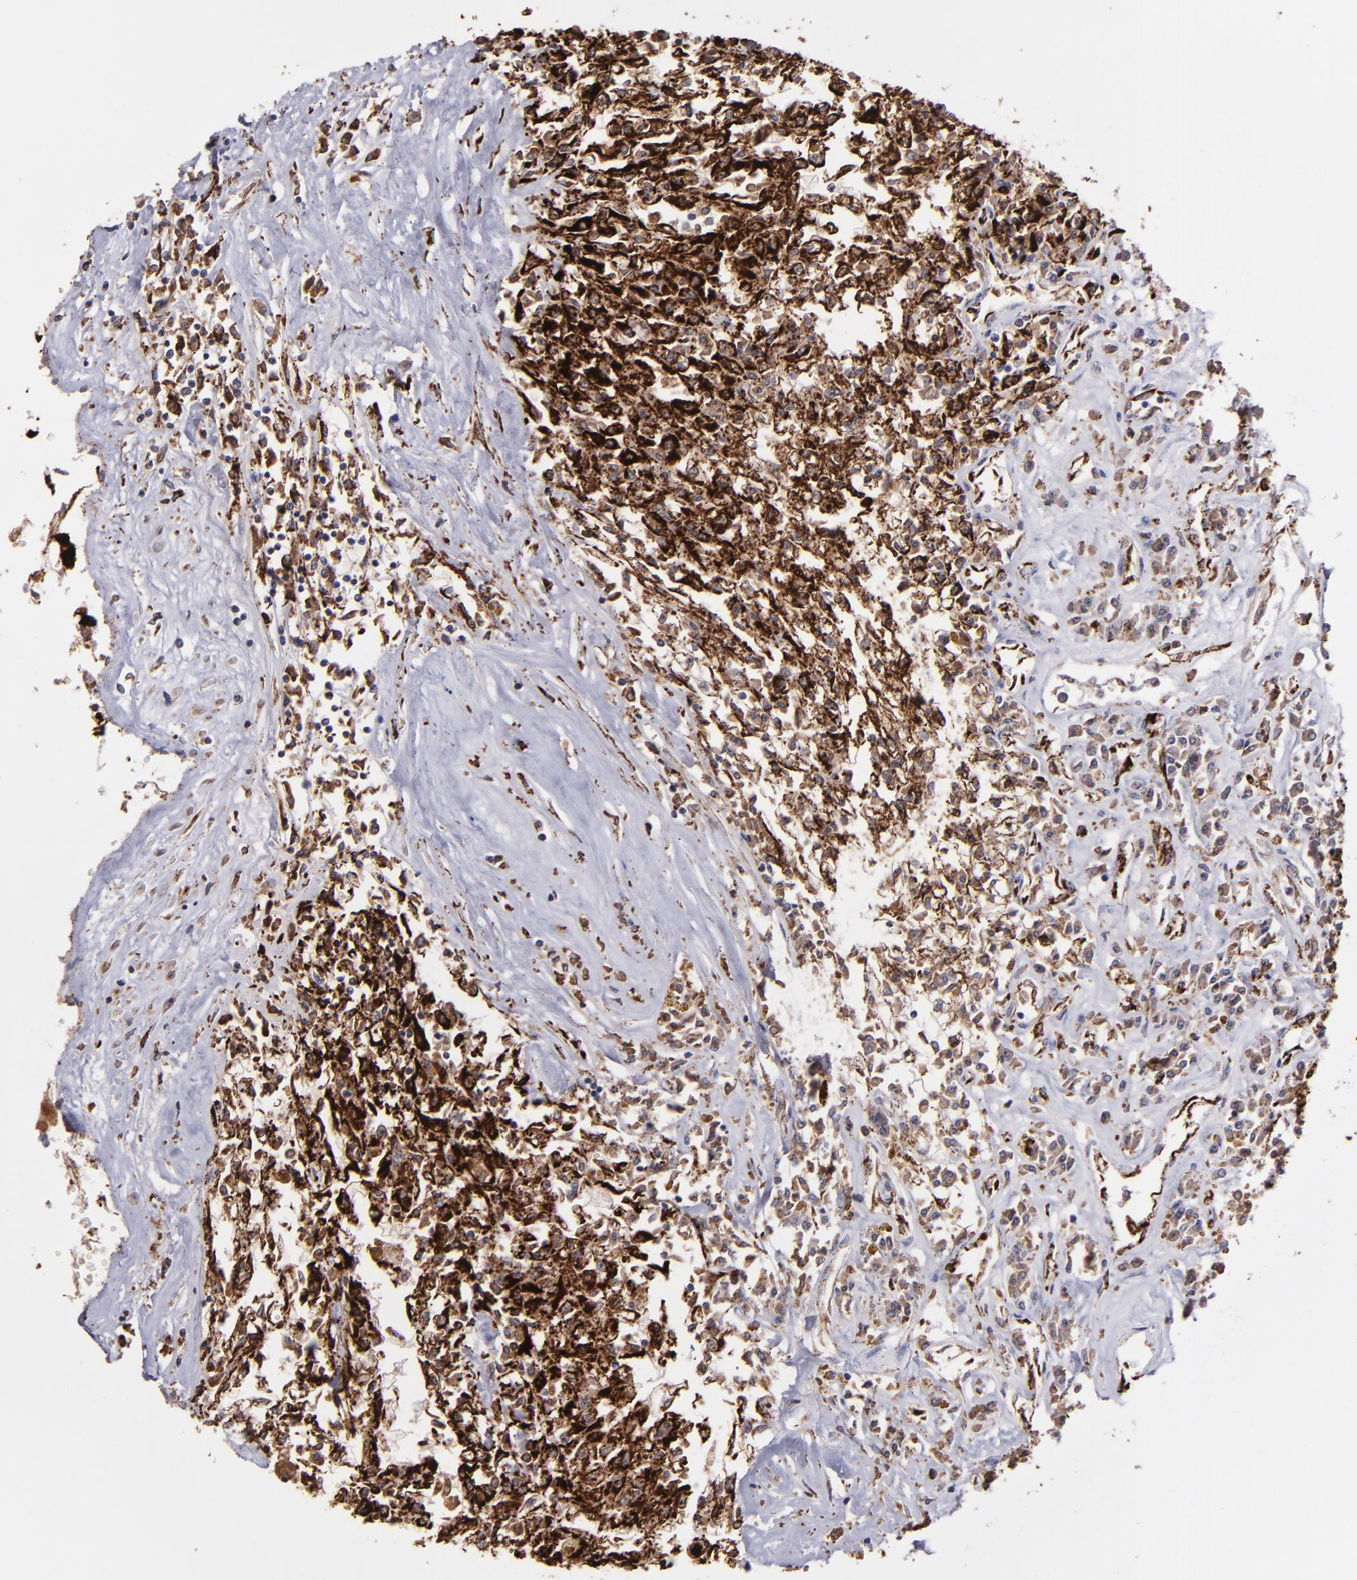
{"staining": {"intensity": "strong", "quantity": ">75%", "location": "cytoplasmic/membranous"}, "tissue": "renal cancer", "cell_type": "Tumor cells", "image_type": "cancer", "snomed": [{"axis": "morphology", "description": "Adenocarcinoma, NOS"}, {"axis": "topography", "description": "Kidney"}], "caption": "Brown immunohistochemical staining in renal cancer (adenocarcinoma) displays strong cytoplasmic/membranous expression in approximately >75% of tumor cells. (DAB (3,3'-diaminobenzidine) IHC with brightfield microscopy, high magnification).", "gene": "MAOB", "patient": {"sex": "male", "age": 78}}